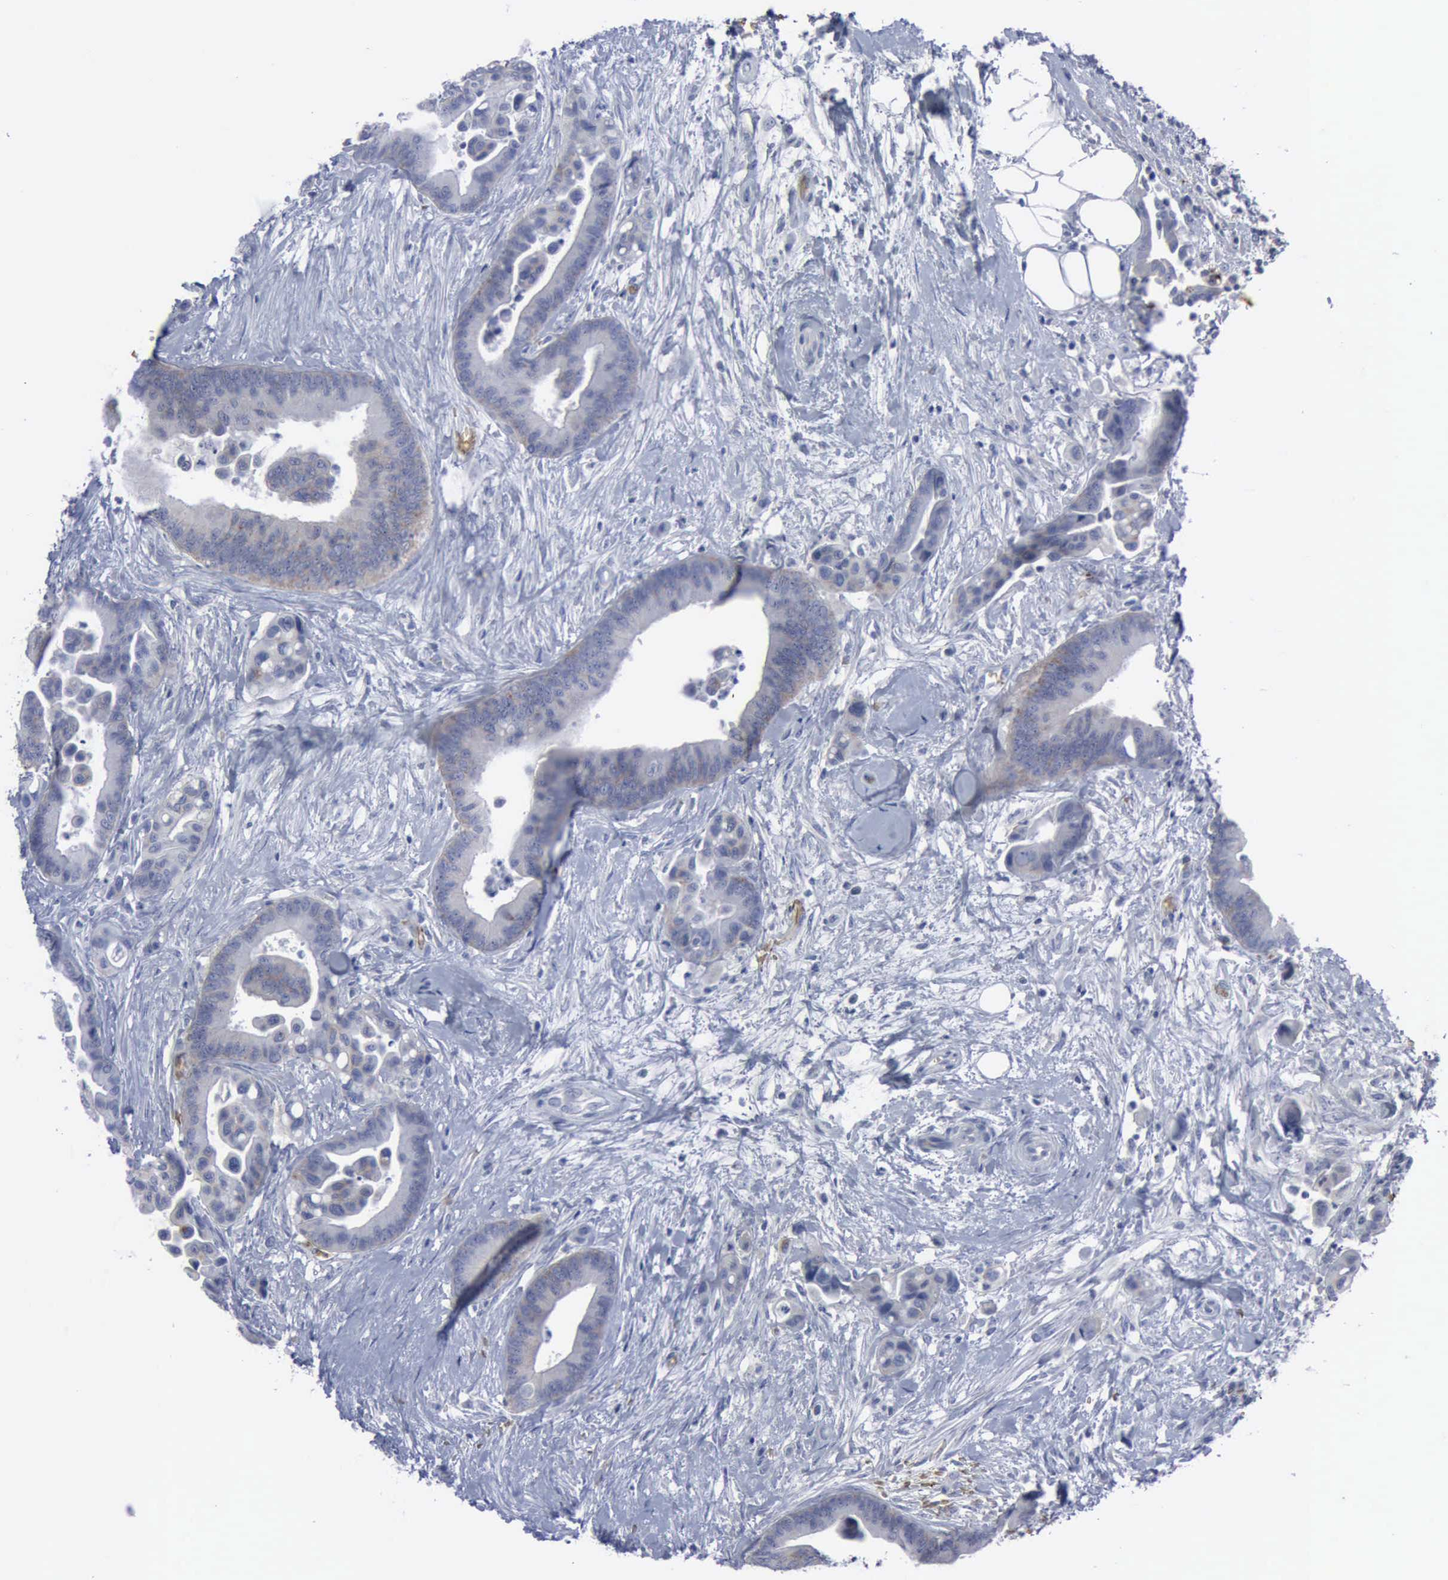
{"staining": {"intensity": "weak", "quantity": ">75%", "location": "cytoplasmic/membranous"}, "tissue": "colorectal cancer", "cell_type": "Tumor cells", "image_type": "cancer", "snomed": [{"axis": "morphology", "description": "Adenocarcinoma, NOS"}, {"axis": "topography", "description": "Colon"}], "caption": "About >75% of tumor cells in human colorectal cancer demonstrate weak cytoplasmic/membranous protein staining as visualized by brown immunohistochemical staining.", "gene": "TGFB1", "patient": {"sex": "male", "age": 82}}